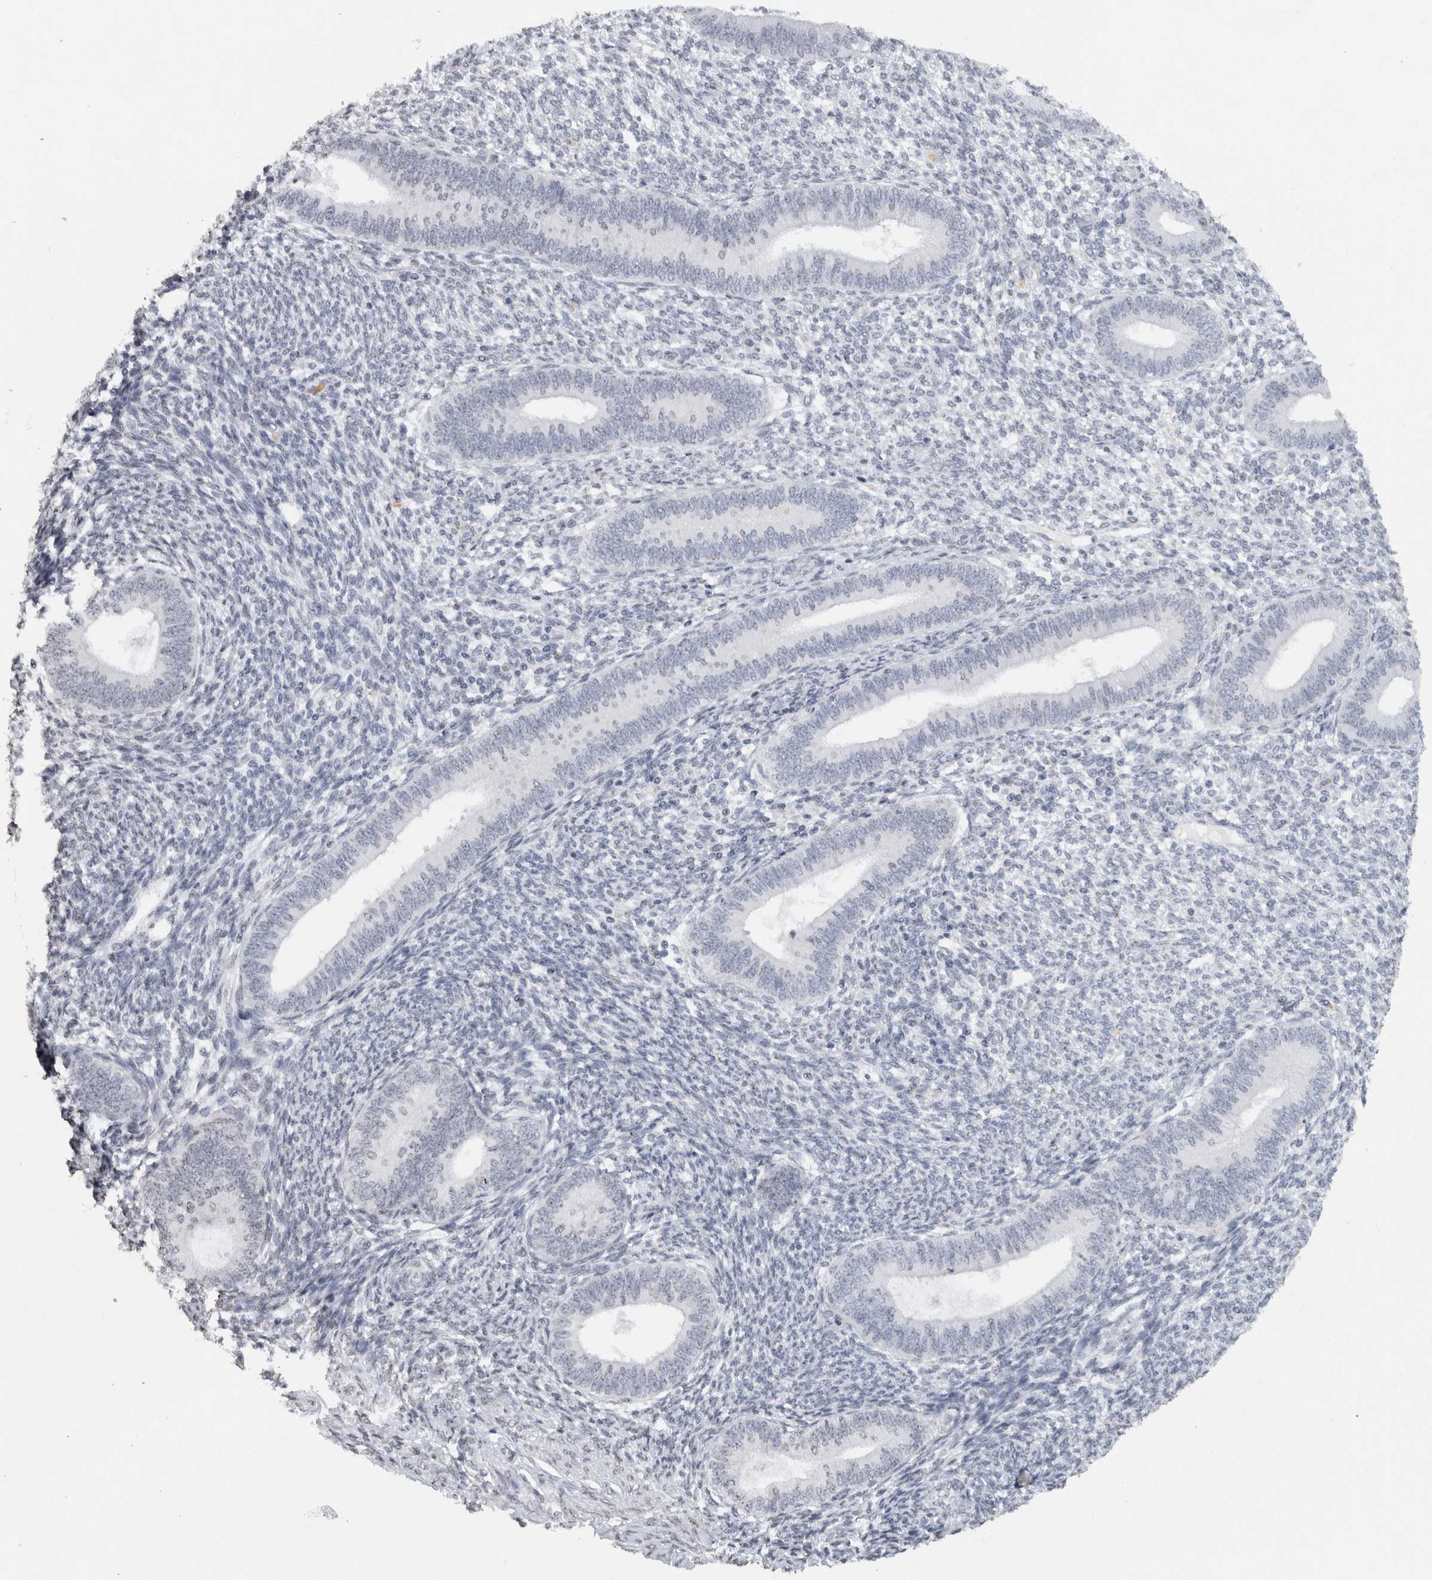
{"staining": {"intensity": "negative", "quantity": "none", "location": "none"}, "tissue": "endometrium", "cell_type": "Cells in endometrial stroma", "image_type": "normal", "snomed": [{"axis": "morphology", "description": "Normal tissue, NOS"}, {"axis": "topography", "description": "Endometrium"}], "caption": "Cells in endometrial stroma are negative for brown protein staining in unremarkable endometrium. Brightfield microscopy of IHC stained with DAB (brown) and hematoxylin (blue), captured at high magnification.", "gene": "CNTN1", "patient": {"sex": "female", "age": 46}}